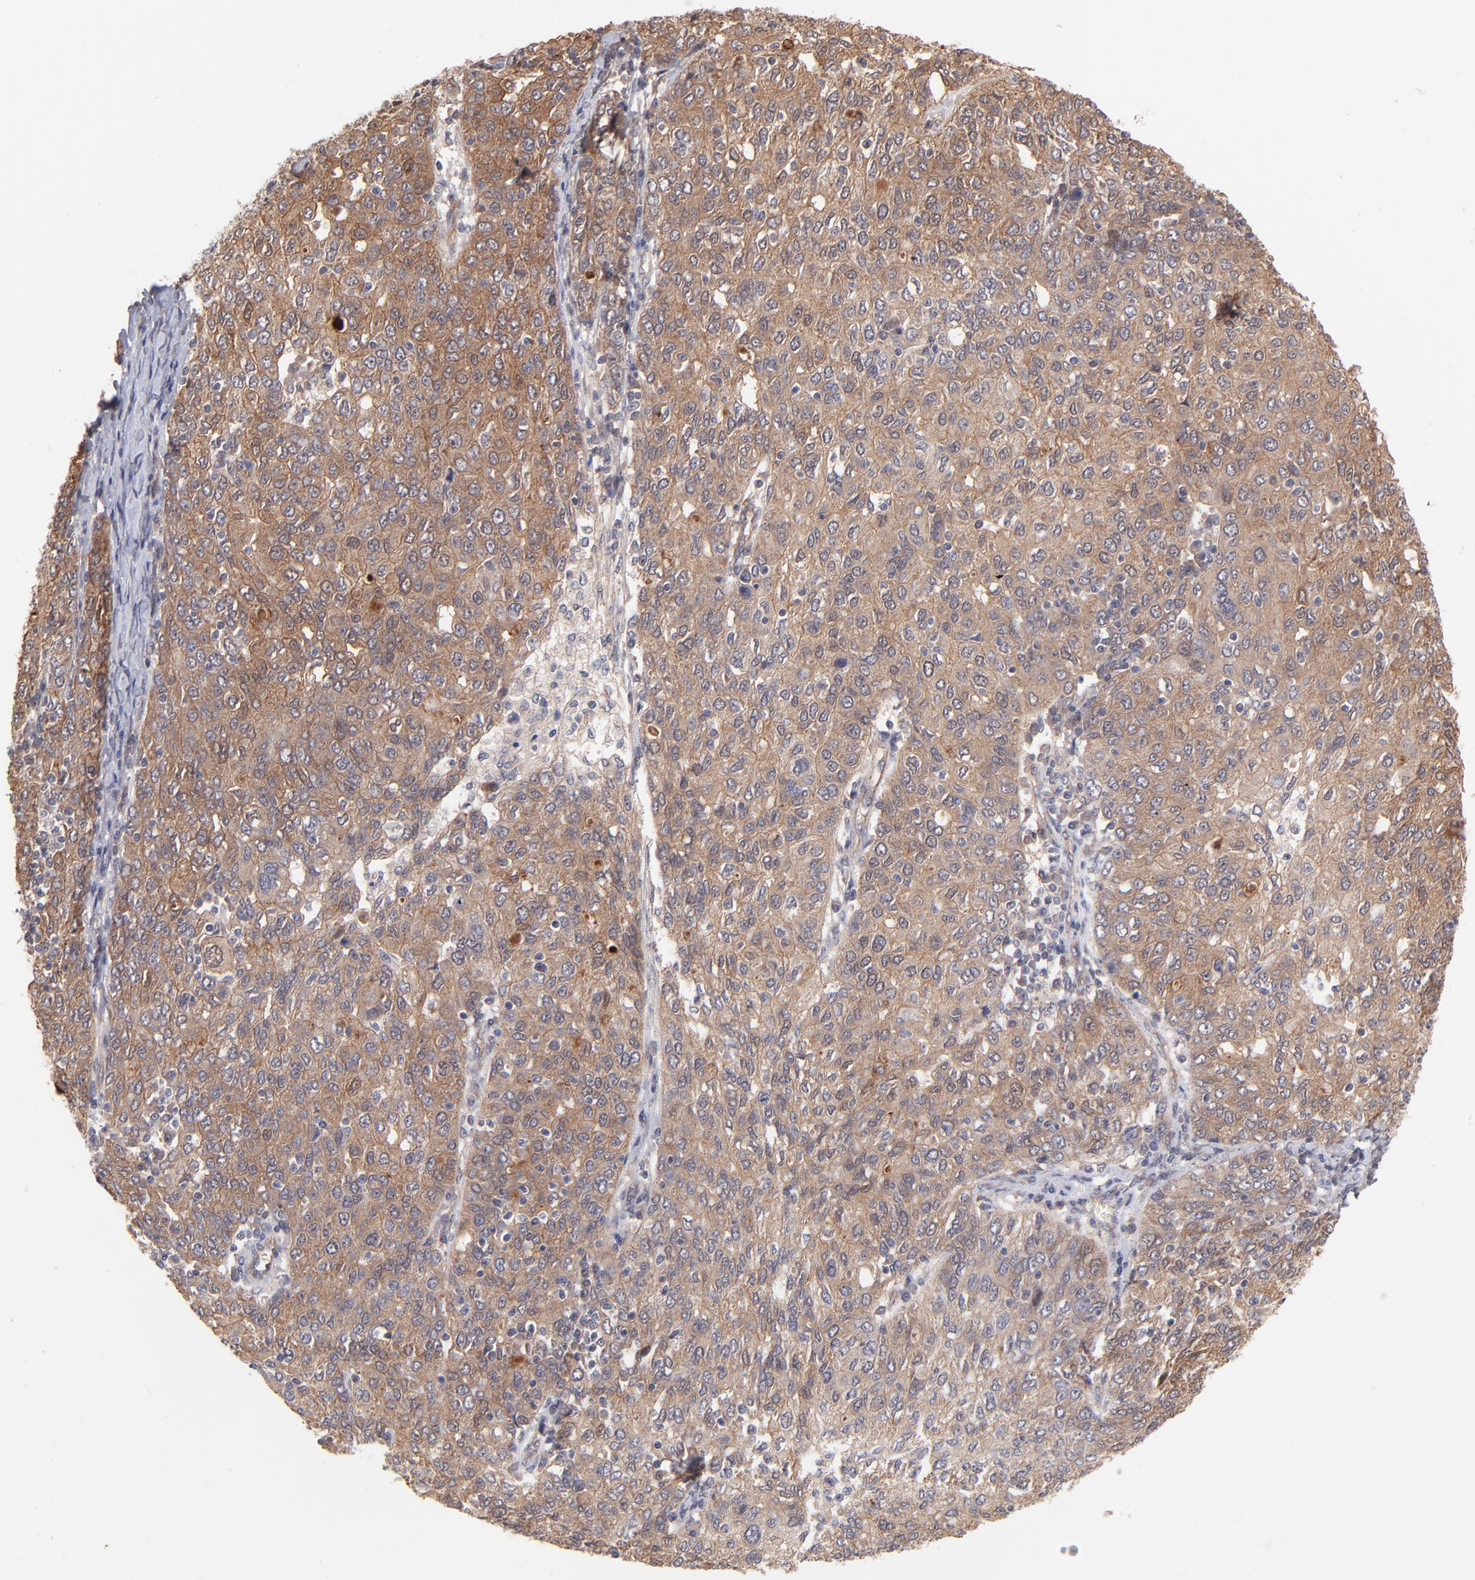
{"staining": {"intensity": "moderate", "quantity": ">75%", "location": "cytoplasmic/membranous"}, "tissue": "ovarian cancer", "cell_type": "Tumor cells", "image_type": "cancer", "snomed": [{"axis": "morphology", "description": "Carcinoma, endometroid"}, {"axis": "topography", "description": "Ovary"}], "caption": "Tumor cells demonstrate medium levels of moderate cytoplasmic/membranous staining in approximately >75% of cells in human ovarian endometroid carcinoma.", "gene": "STAP2", "patient": {"sex": "female", "age": 50}}